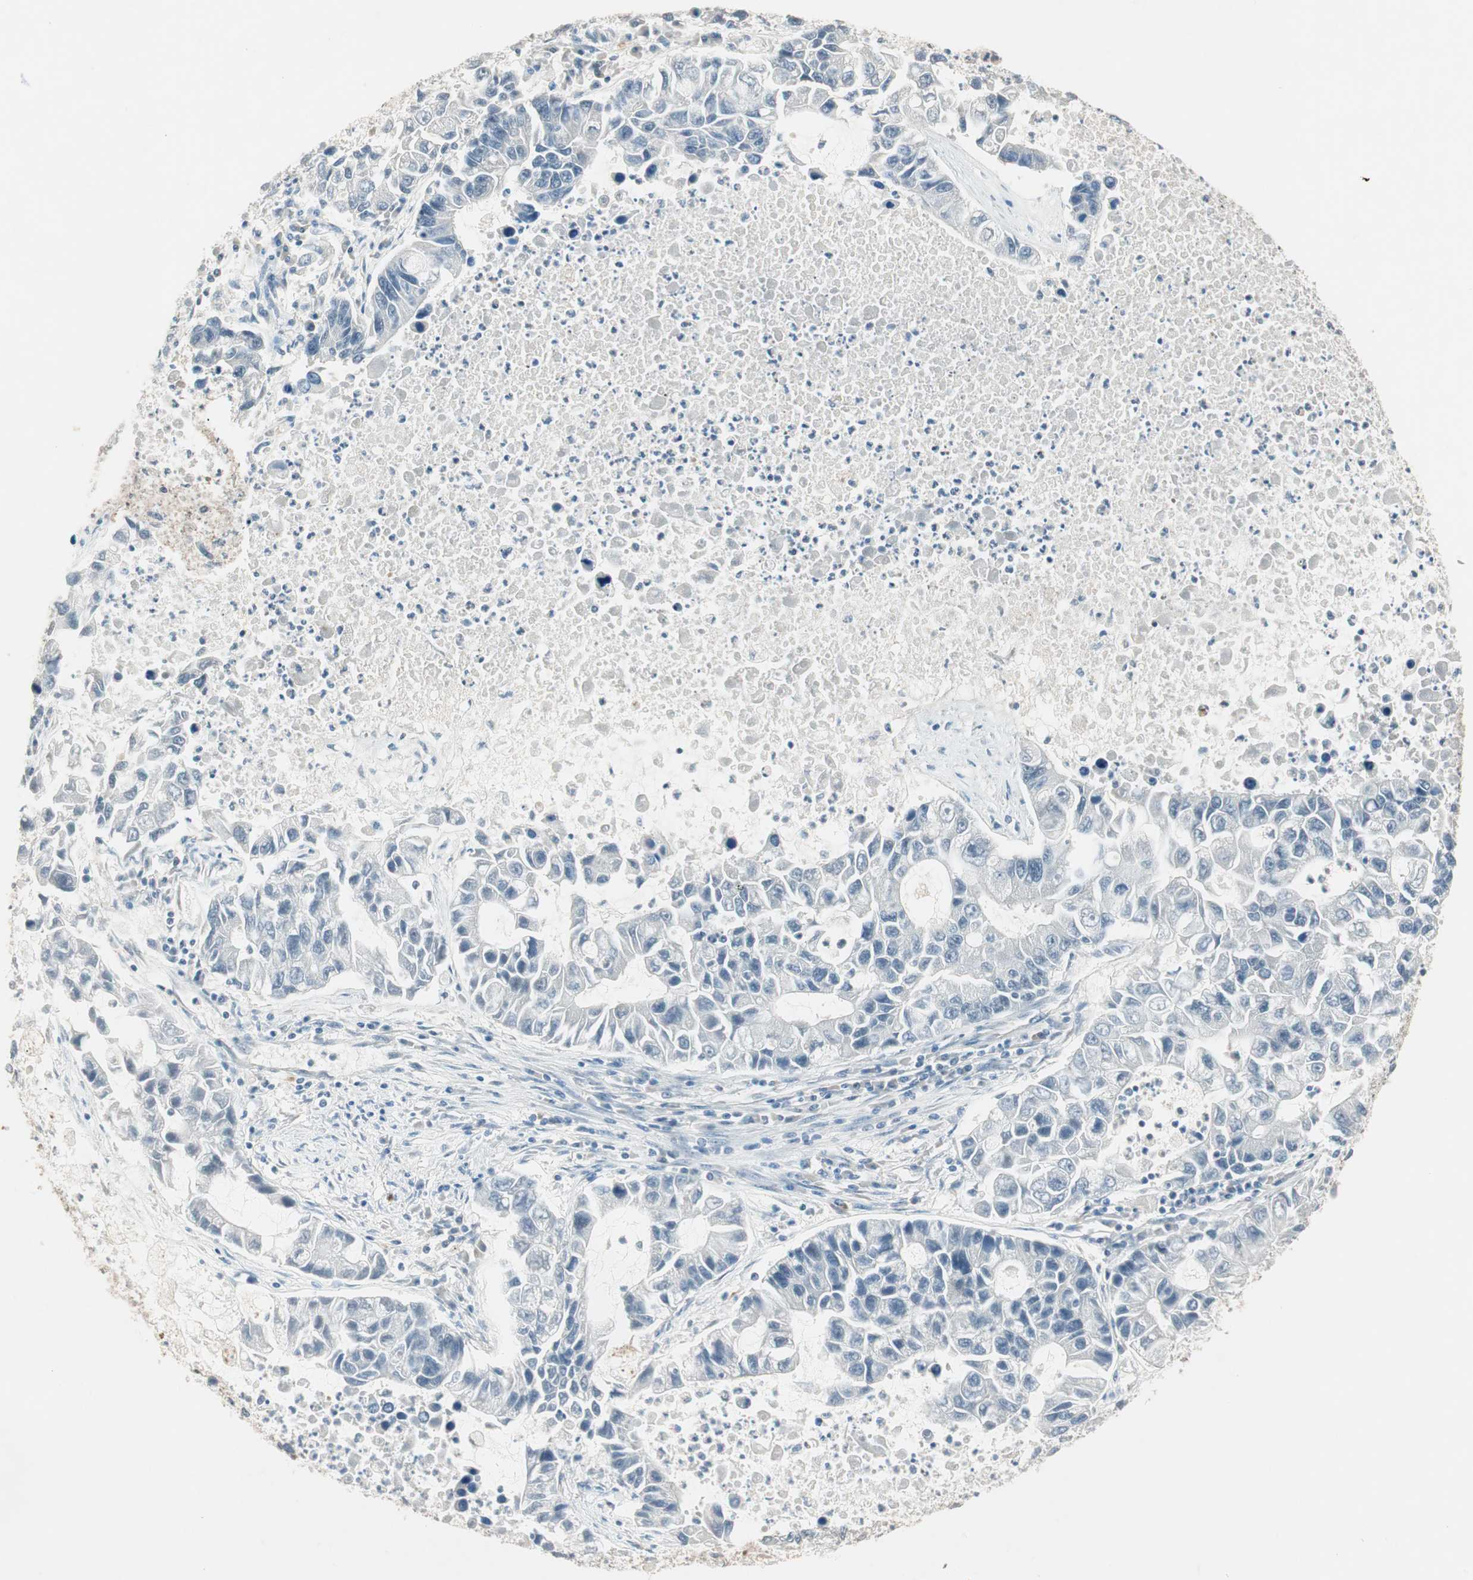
{"staining": {"intensity": "negative", "quantity": "none", "location": "none"}, "tissue": "lung cancer", "cell_type": "Tumor cells", "image_type": "cancer", "snomed": [{"axis": "morphology", "description": "Adenocarcinoma, NOS"}, {"axis": "topography", "description": "Lung"}], "caption": "IHC of lung cancer (adenocarcinoma) demonstrates no positivity in tumor cells. (DAB (3,3'-diaminobenzidine) immunohistochemistry, high magnification).", "gene": "USP5", "patient": {"sex": "female", "age": 51}}